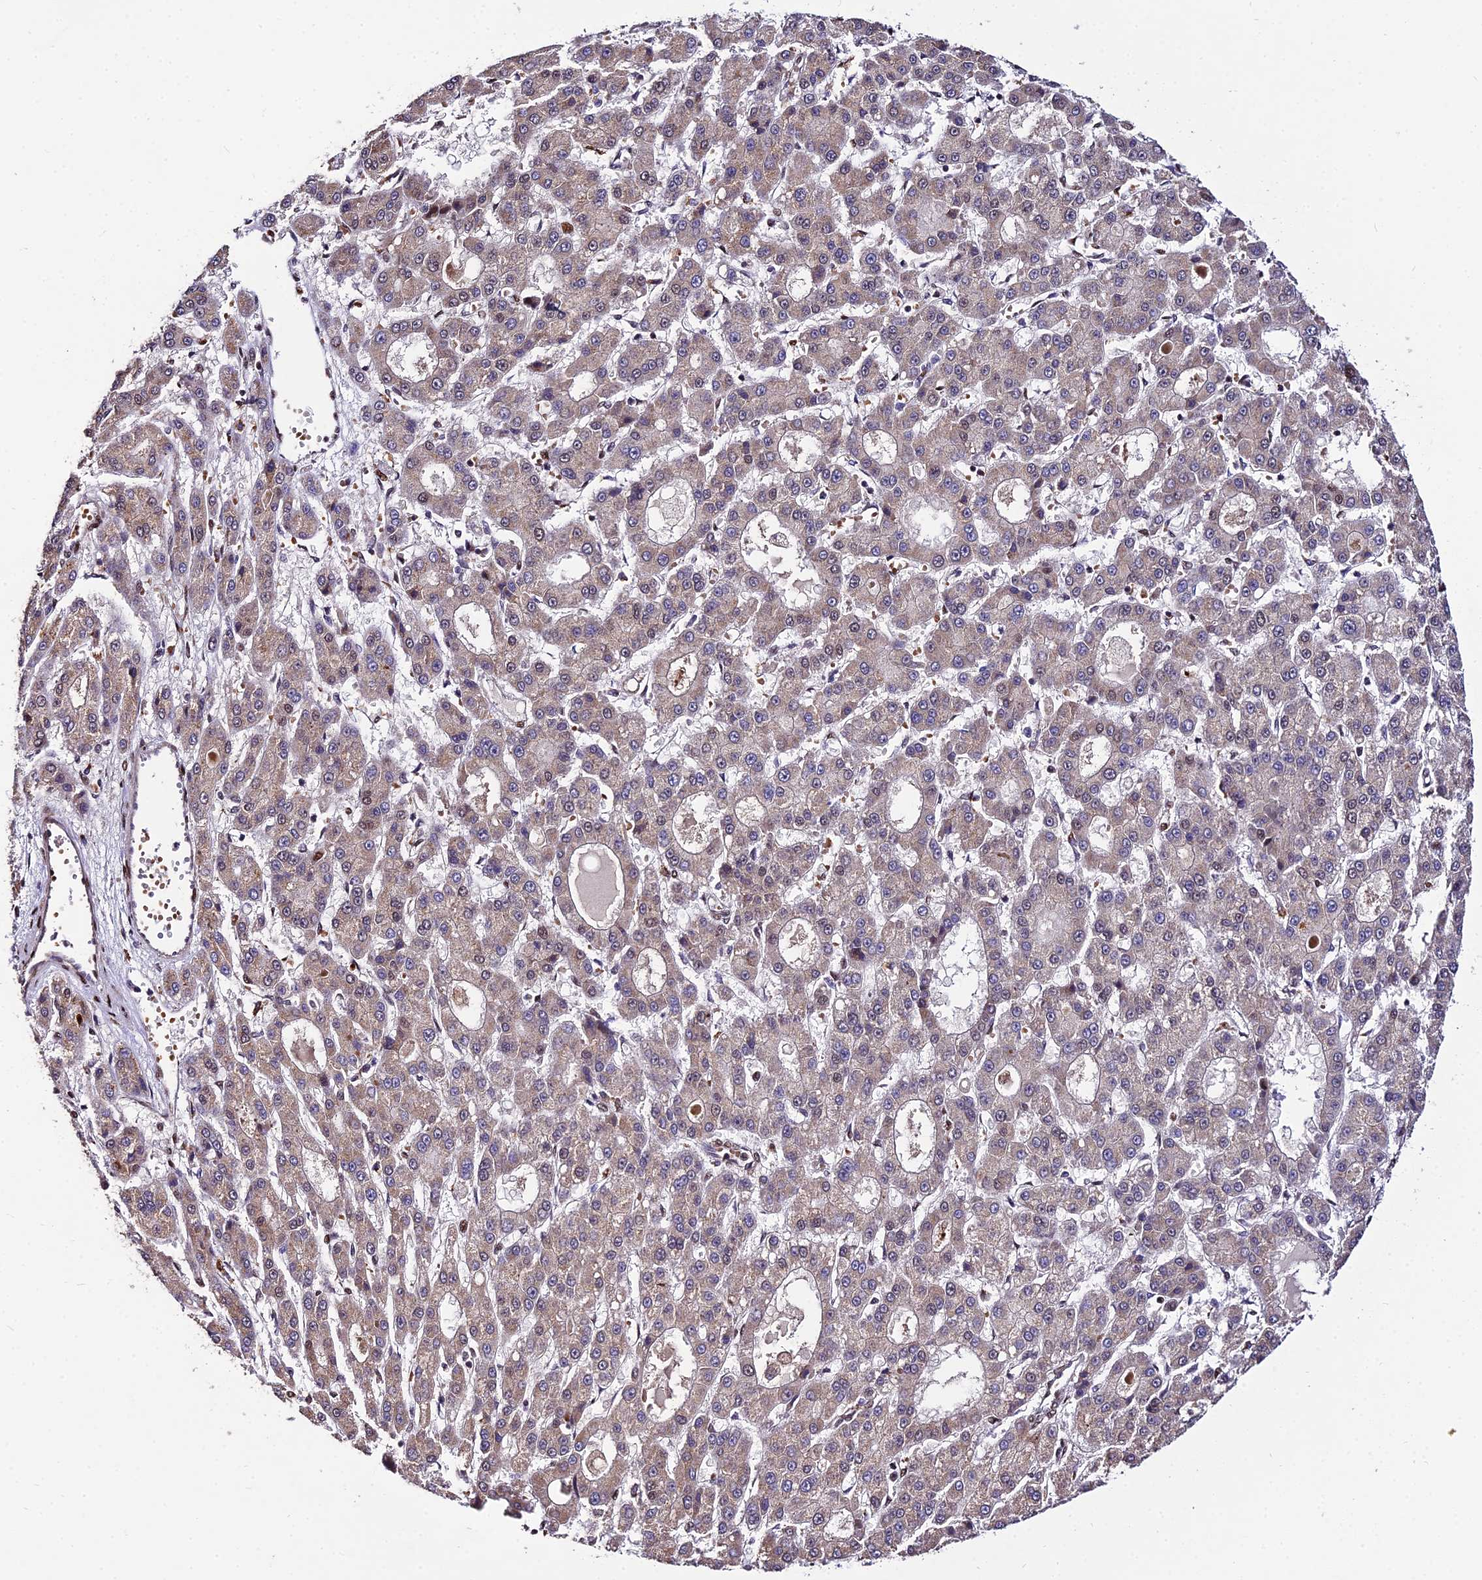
{"staining": {"intensity": "weak", "quantity": "<25%", "location": "cytoplasmic/membranous"}, "tissue": "liver cancer", "cell_type": "Tumor cells", "image_type": "cancer", "snomed": [{"axis": "morphology", "description": "Carcinoma, Hepatocellular, NOS"}, {"axis": "topography", "description": "Liver"}], "caption": "Hepatocellular carcinoma (liver) stained for a protein using immunohistochemistry reveals no positivity tumor cells.", "gene": "CIB3", "patient": {"sex": "male", "age": 70}}